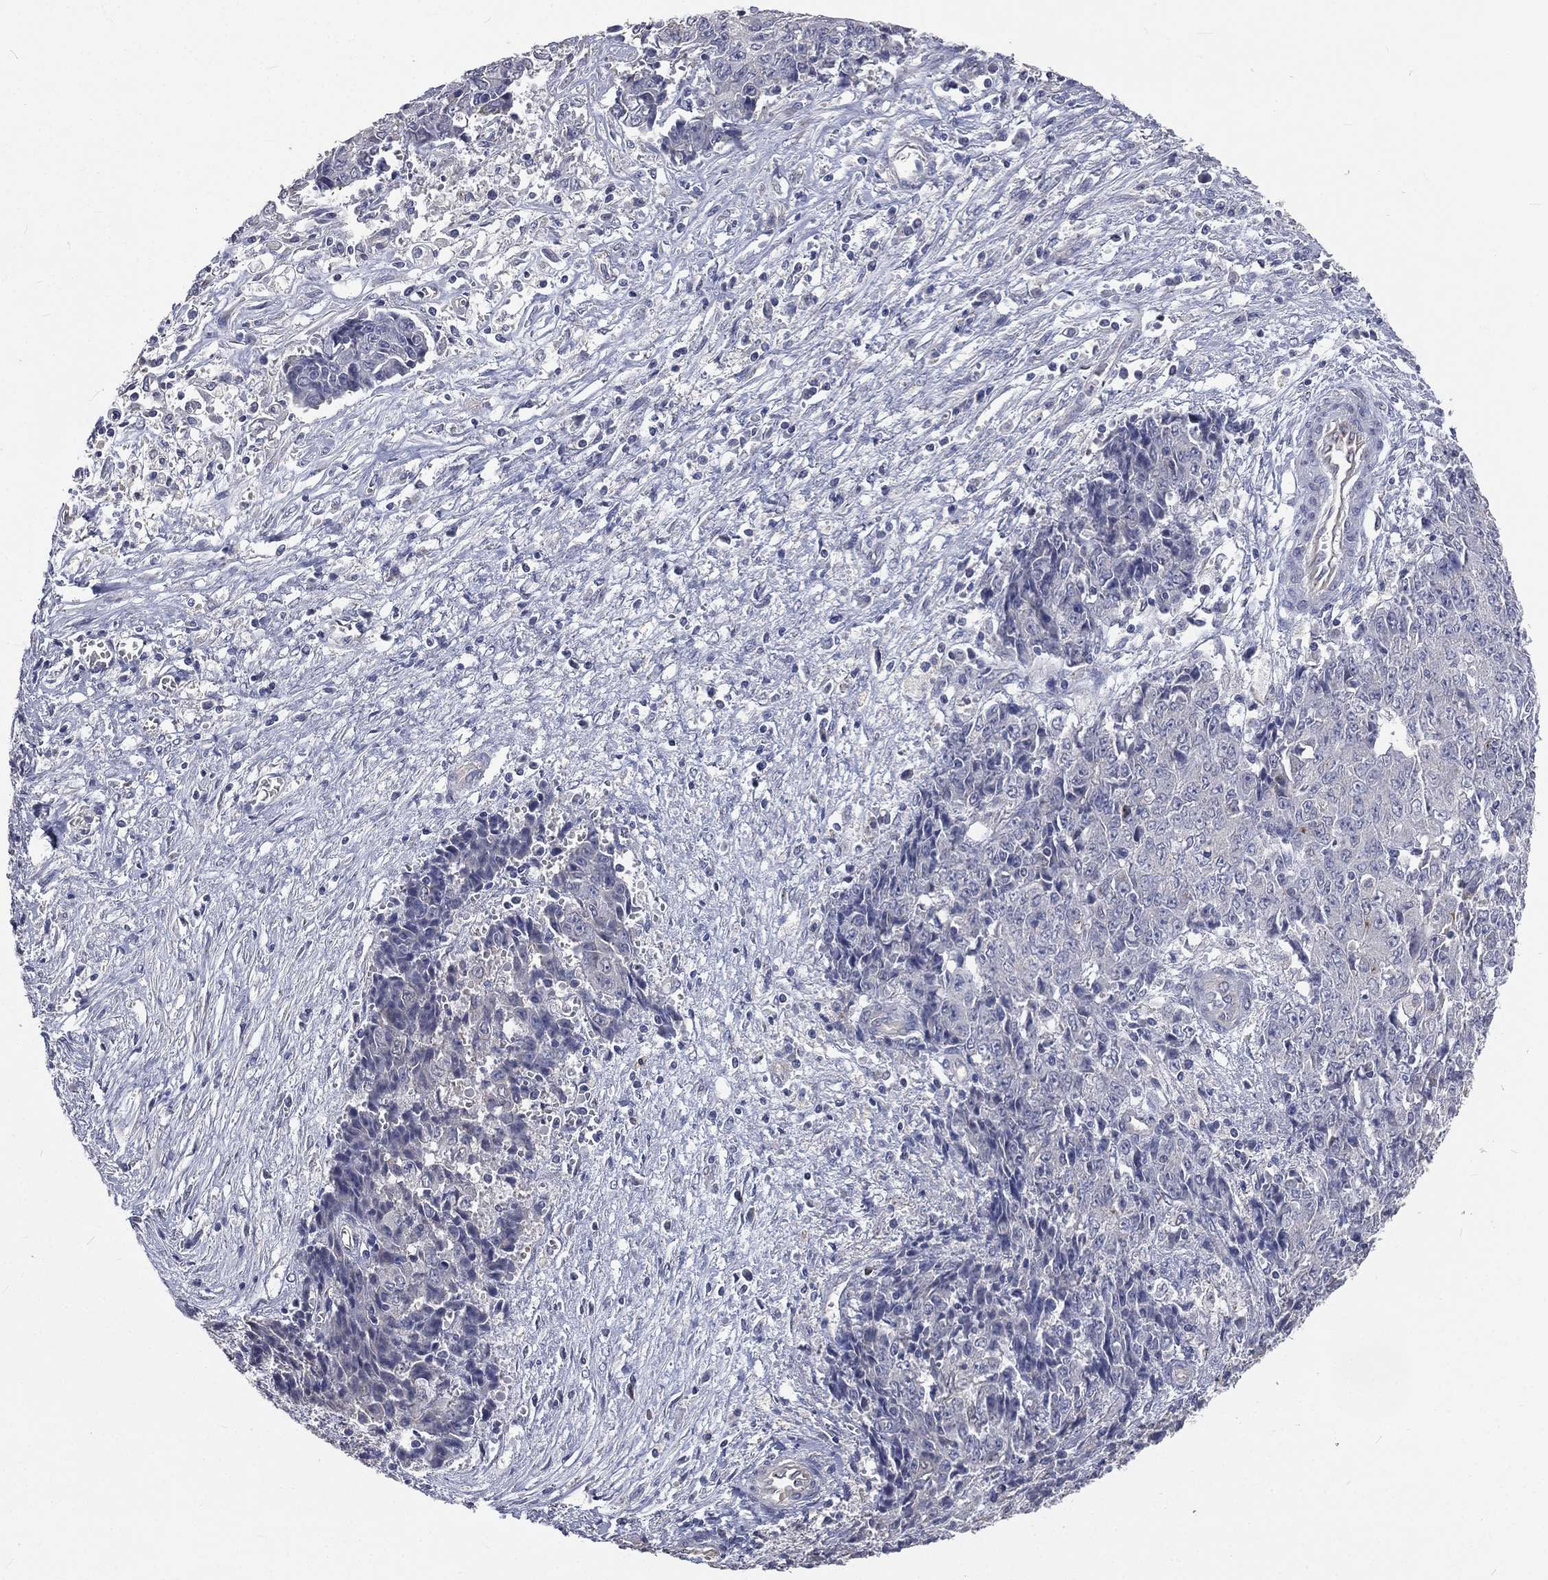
{"staining": {"intensity": "negative", "quantity": "none", "location": "none"}, "tissue": "ovarian cancer", "cell_type": "Tumor cells", "image_type": "cancer", "snomed": [{"axis": "morphology", "description": "Carcinoma, endometroid"}, {"axis": "topography", "description": "Ovary"}], "caption": "DAB (3,3'-diaminobenzidine) immunohistochemical staining of ovarian cancer (endometroid carcinoma) exhibits no significant expression in tumor cells.", "gene": "CROCC", "patient": {"sex": "female", "age": 42}}